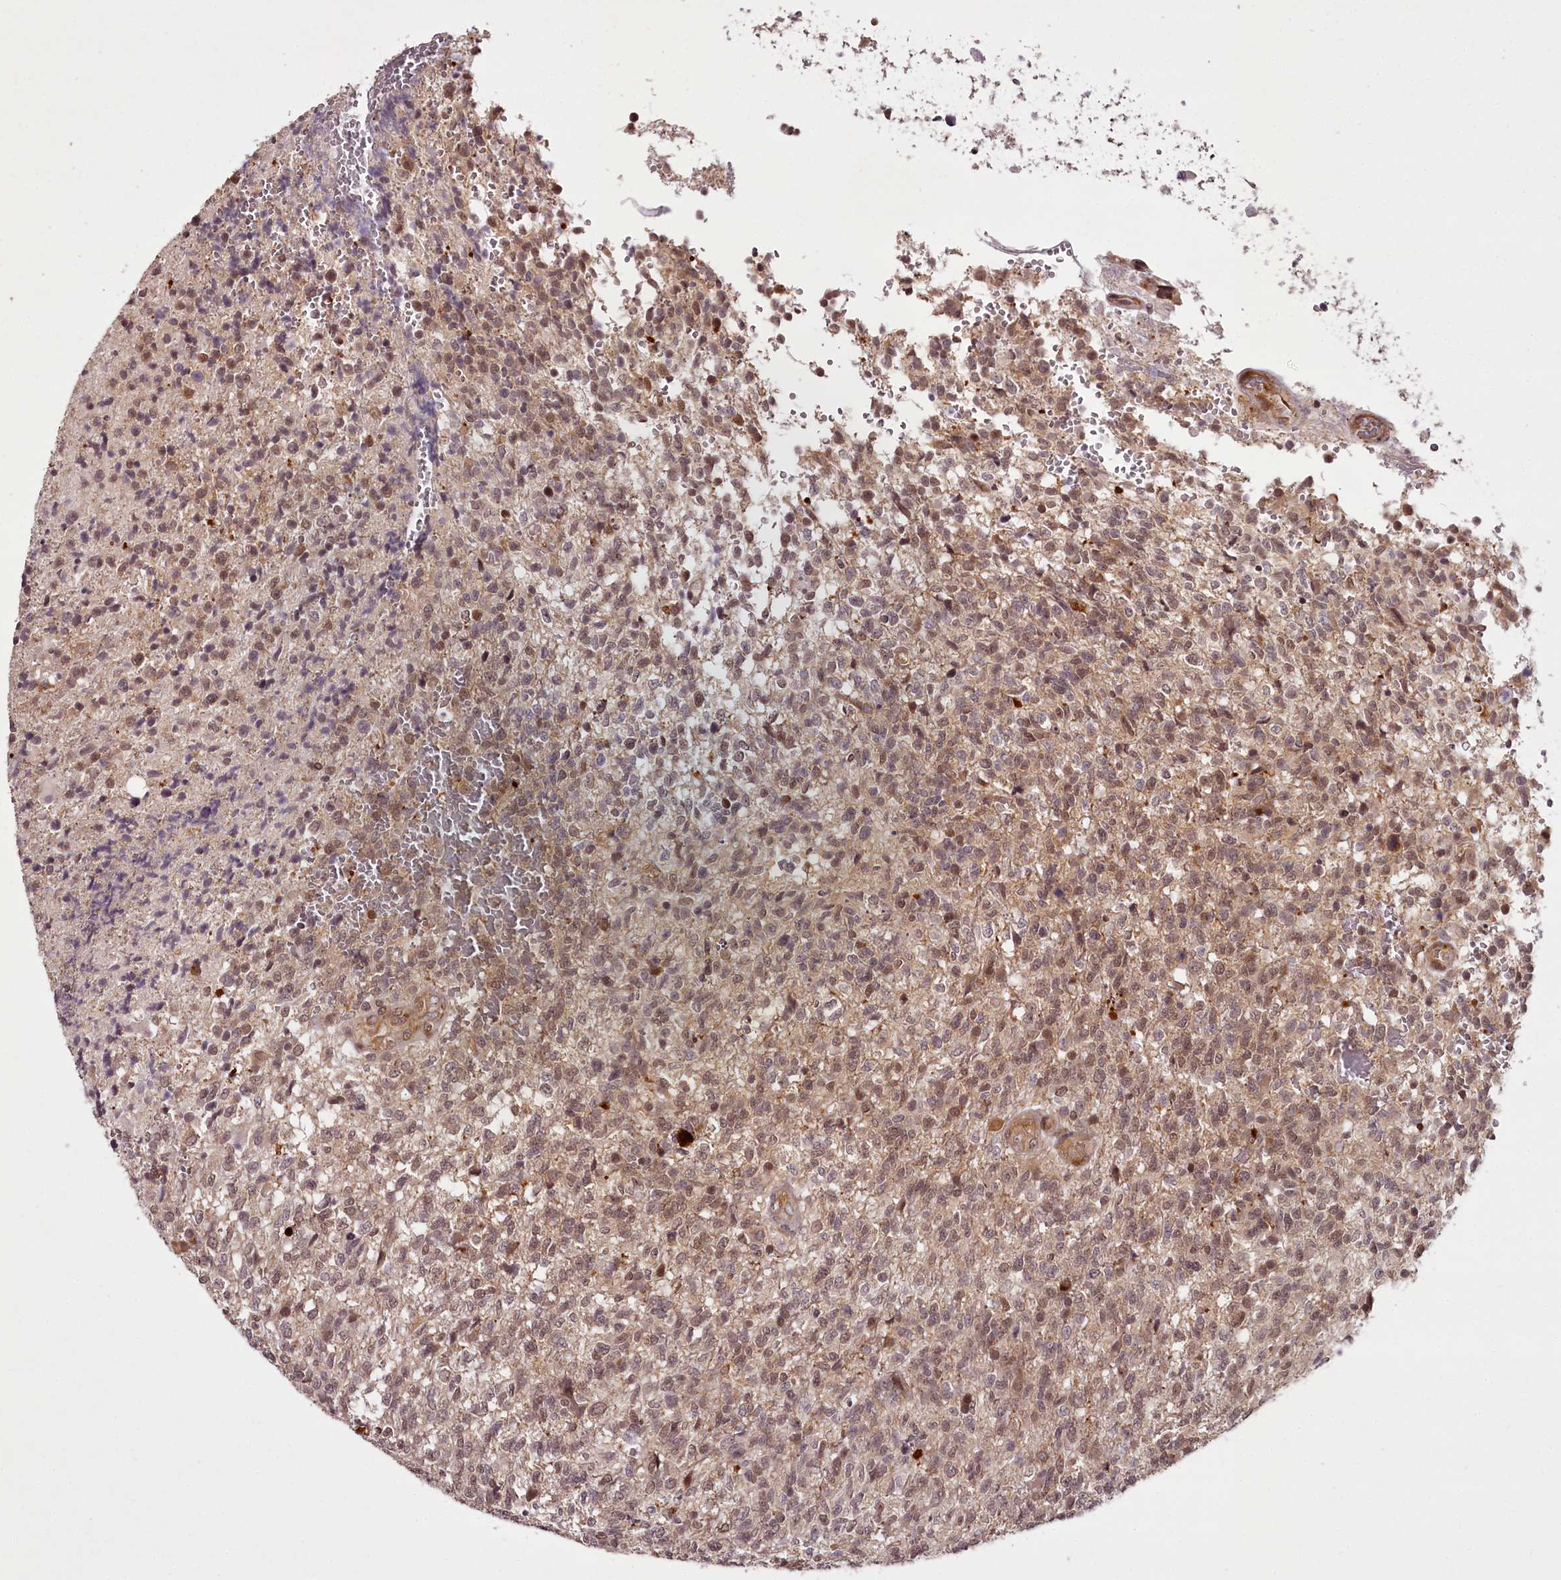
{"staining": {"intensity": "weak", "quantity": "25%-75%", "location": "cytoplasmic/membranous,nuclear"}, "tissue": "glioma", "cell_type": "Tumor cells", "image_type": "cancer", "snomed": [{"axis": "morphology", "description": "Glioma, malignant, High grade"}, {"axis": "topography", "description": "Brain"}], "caption": "Immunohistochemical staining of human malignant glioma (high-grade) demonstrates low levels of weak cytoplasmic/membranous and nuclear protein positivity in approximately 25%-75% of tumor cells.", "gene": "CCDC92", "patient": {"sex": "male", "age": 56}}